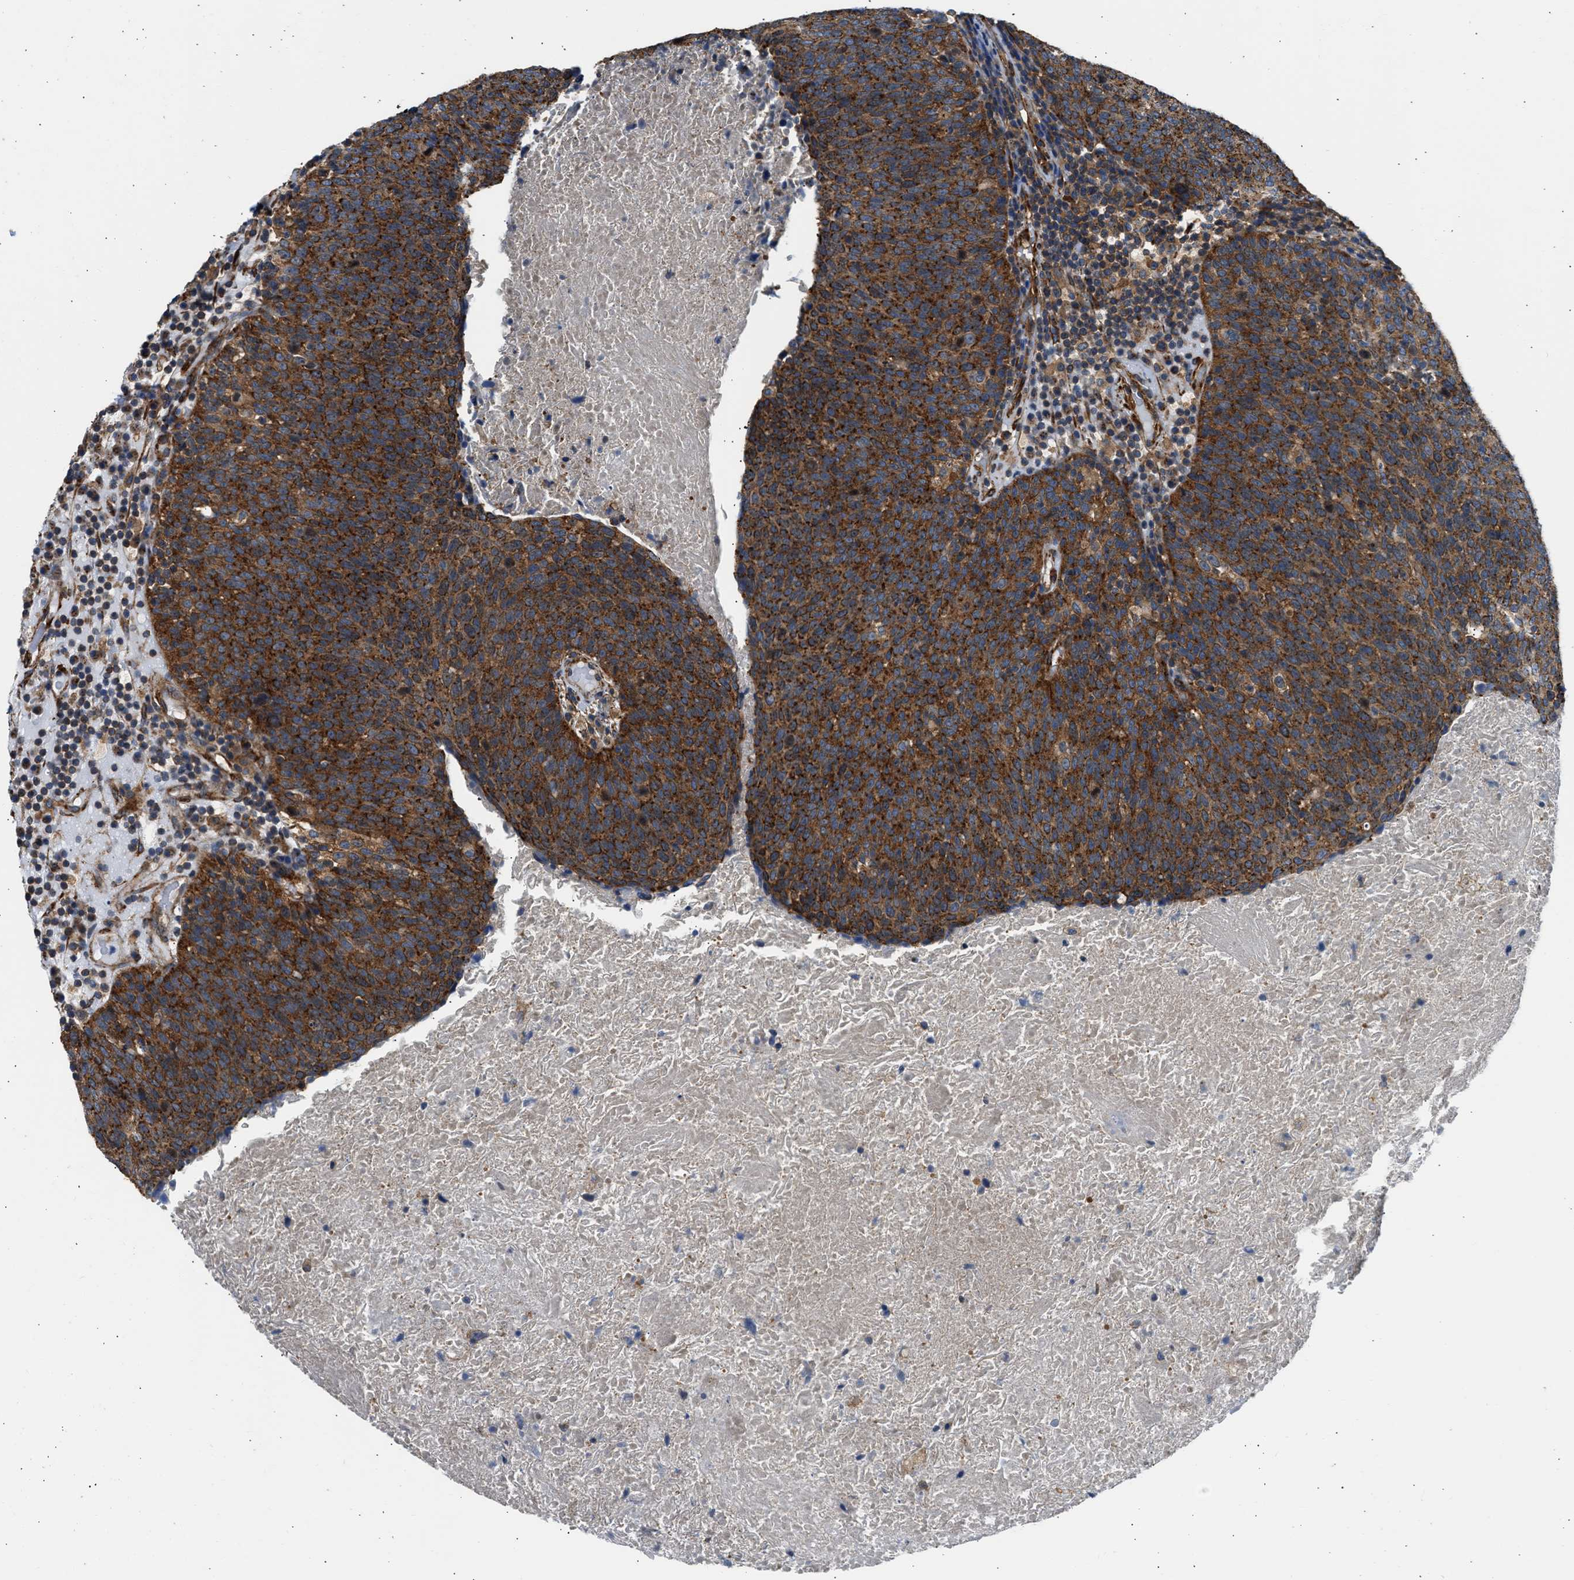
{"staining": {"intensity": "strong", "quantity": ">75%", "location": "cytoplasmic/membranous"}, "tissue": "head and neck cancer", "cell_type": "Tumor cells", "image_type": "cancer", "snomed": [{"axis": "morphology", "description": "Squamous cell carcinoma, NOS"}, {"axis": "morphology", "description": "Squamous cell carcinoma, metastatic, NOS"}, {"axis": "topography", "description": "Lymph node"}, {"axis": "topography", "description": "Head-Neck"}], "caption": "Squamous cell carcinoma (head and neck) stained for a protein exhibits strong cytoplasmic/membranous positivity in tumor cells.", "gene": "SEPTIN2", "patient": {"sex": "male", "age": 62}}